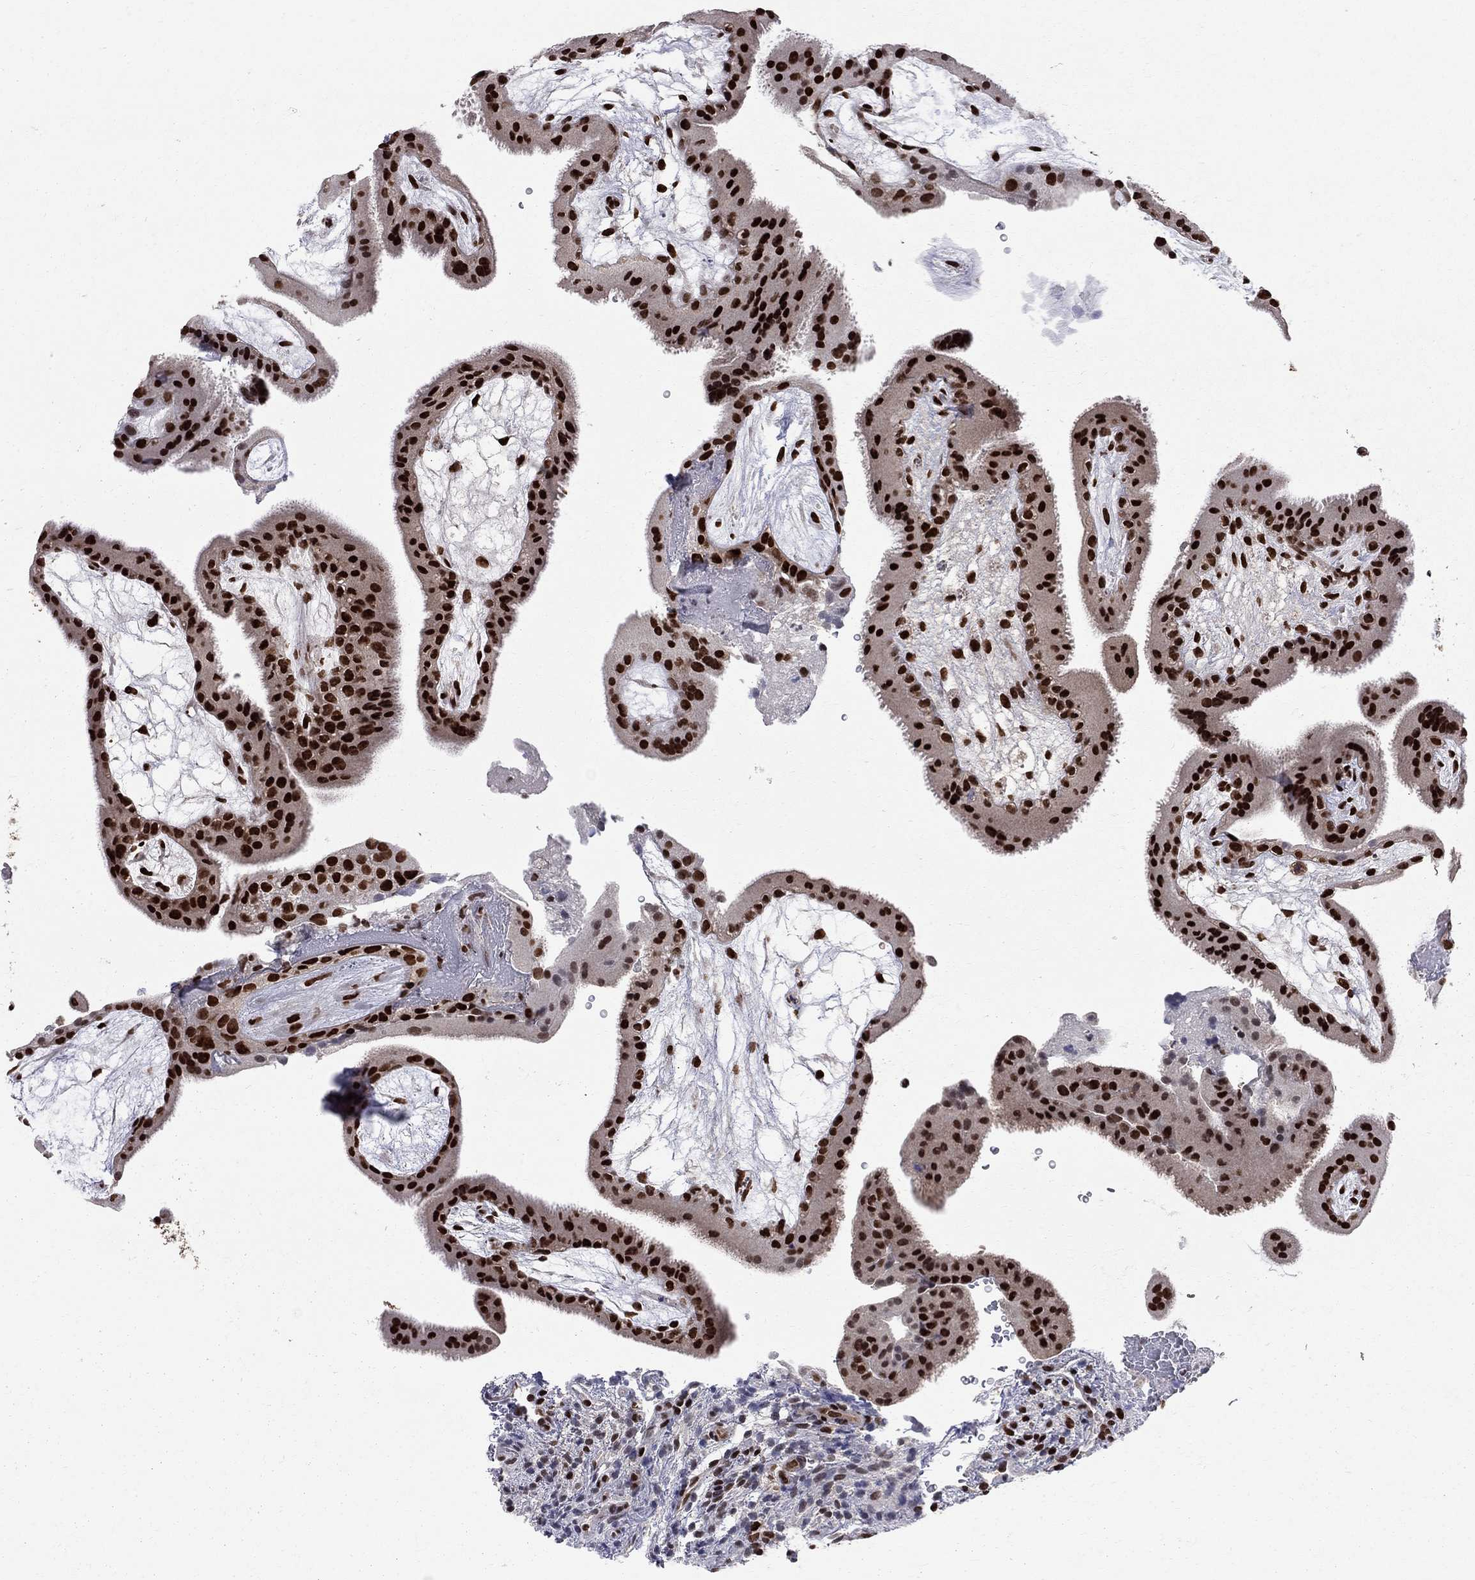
{"staining": {"intensity": "strong", "quantity": ">75%", "location": "nuclear"}, "tissue": "placenta", "cell_type": "Decidual cells", "image_type": "normal", "snomed": [{"axis": "morphology", "description": "Normal tissue, NOS"}, {"axis": "topography", "description": "Placenta"}], "caption": "Normal placenta shows strong nuclear positivity in about >75% of decidual cells, visualized by immunohistochemistry.", "gene": "SAP30L", "patient": {"sex": "female", "age": 19}}